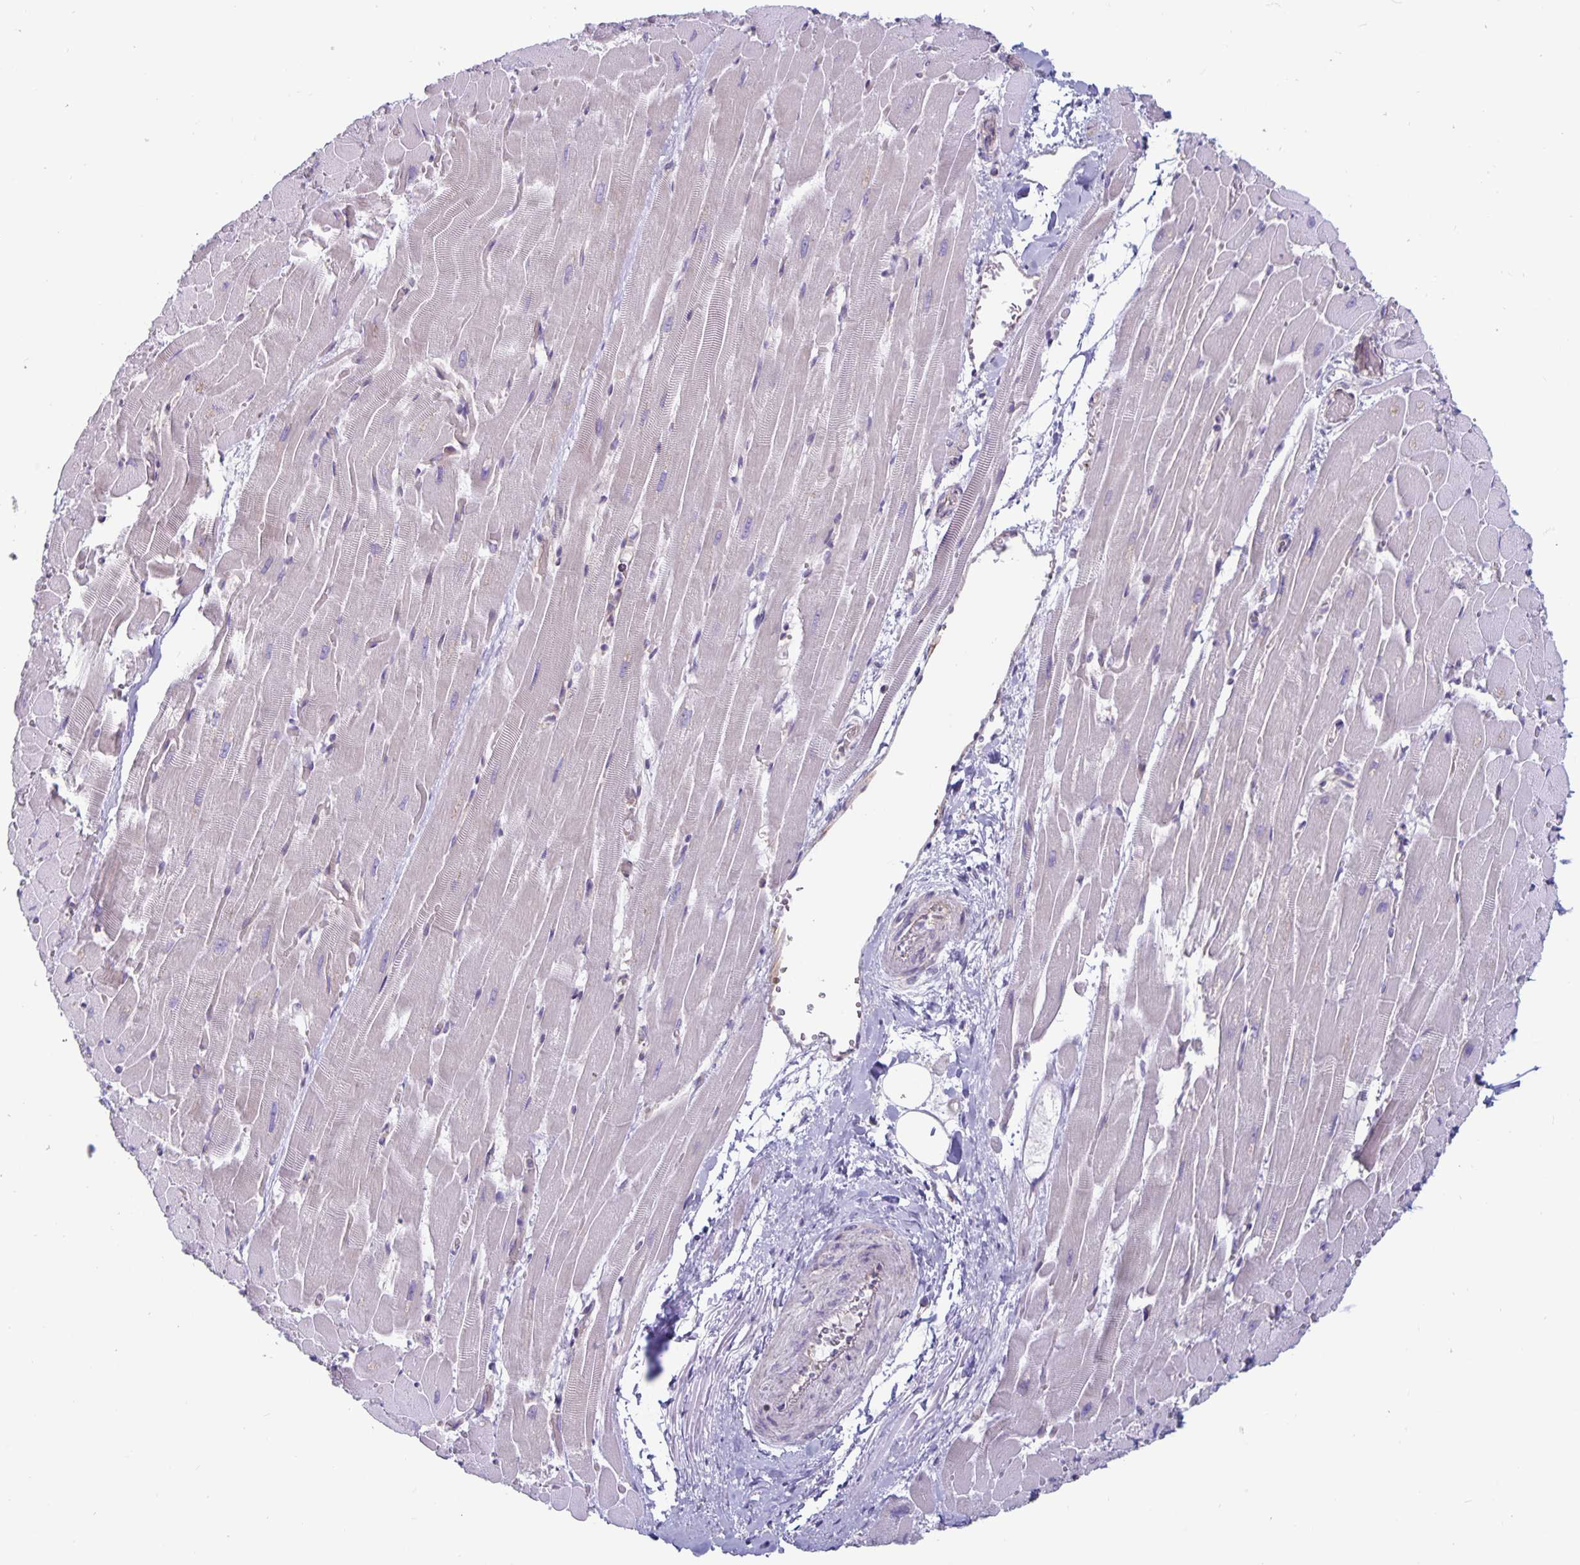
{"staining": {"intensity": "negative", "quantity": "none", "location": "none"}, "tissue": "heart muscle", "cell_type": "Cardiomyocytes", "image_type": "normal", "snomed": [{"axis": "morphology", "description": "Normal tissue, NOS"}, {"axis": "topography", "description": "Heart"}], "caption": "Human heart muscle stained for a protein using immunohistochemistry exhibits no positivity in cardiomyocytes.", "gene": "PLCB3", "patient": {"sex": "male", "age": 37}}